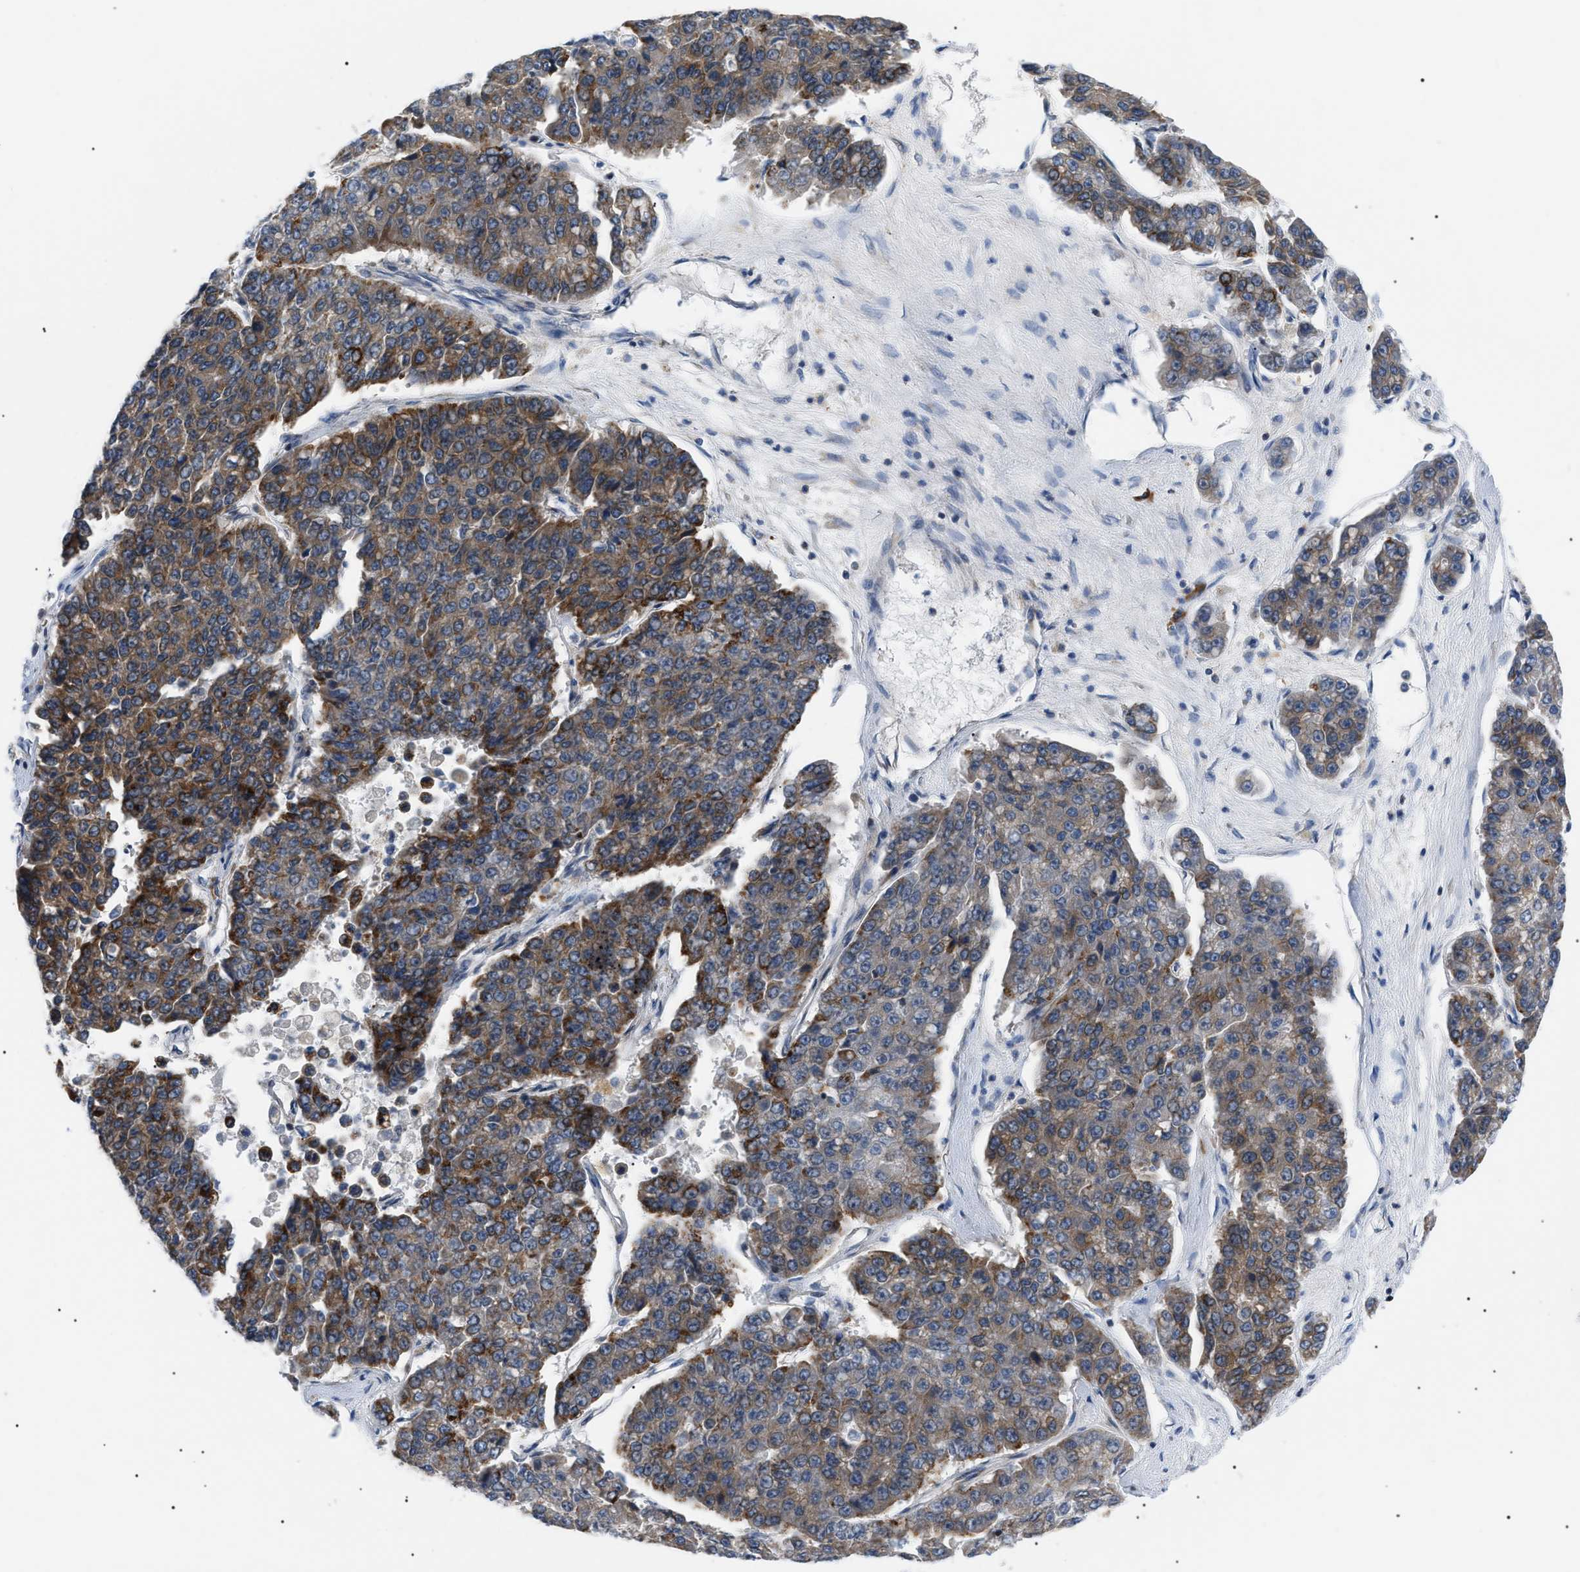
{"staining": {"intensity": "moderate", "quantity": "25%-75%", "location": "cytoplasmic/membranous"}, "tissue": "pancreatic cancer", "cell_type": "Tumor cells", "image_type": "cancer", "snomed": [{"axis": "morphology", "description": "Adenocarcinoma, NOS"}, {"axis": "topography", "description": "Pancreas"}], "caption": "This histopathology image reveals pancreatic adenocarcinoma stained with IHC to label a protein in brown. The cytoplasmic/membranous of tumor cells show moderate positivity for the protein. Nuclei are counter-stained blue.", "gene": "DERL1", "patient": {"sex": "male", "age": 50}}